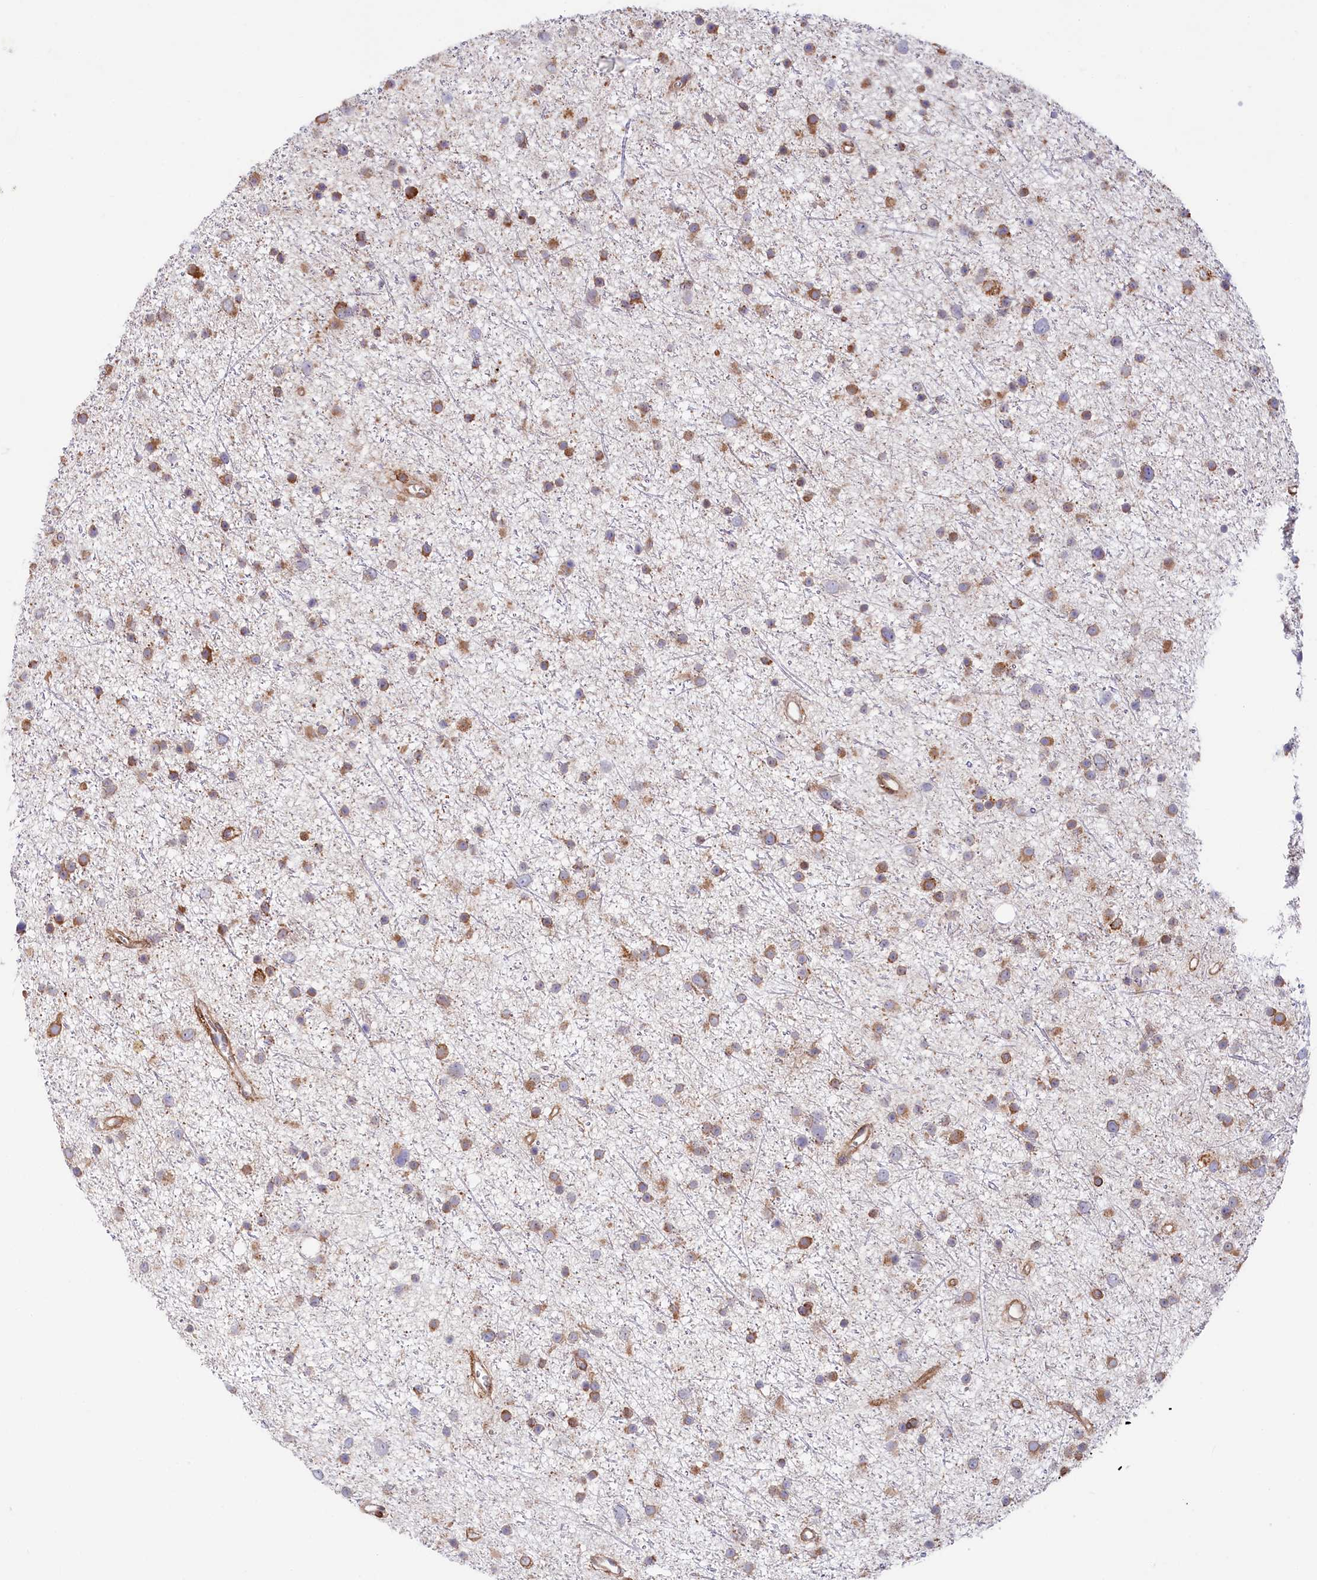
{"staining": {"intensity": "moderate", "quantity": "25%-75%", "location": "cytoplasmic/membranous"}, "tissue": "glioma", "cell_type": "Tumor cells", "image_type": "cancer", "snomed": [{"axis": "morphology", "description": "Glioma, malignant, Low grade"}, {"axis": "topography", "description": "Cerebral cortex"}], "caption": "Immunohistochemical staining of human glioma demonstrates medium levels of moderate cytoplasmic/membranous expression in approximately 25%-75% of tumor cells.", "gene": "CHID1", "patient": {"sex": "female", "age": 39}}